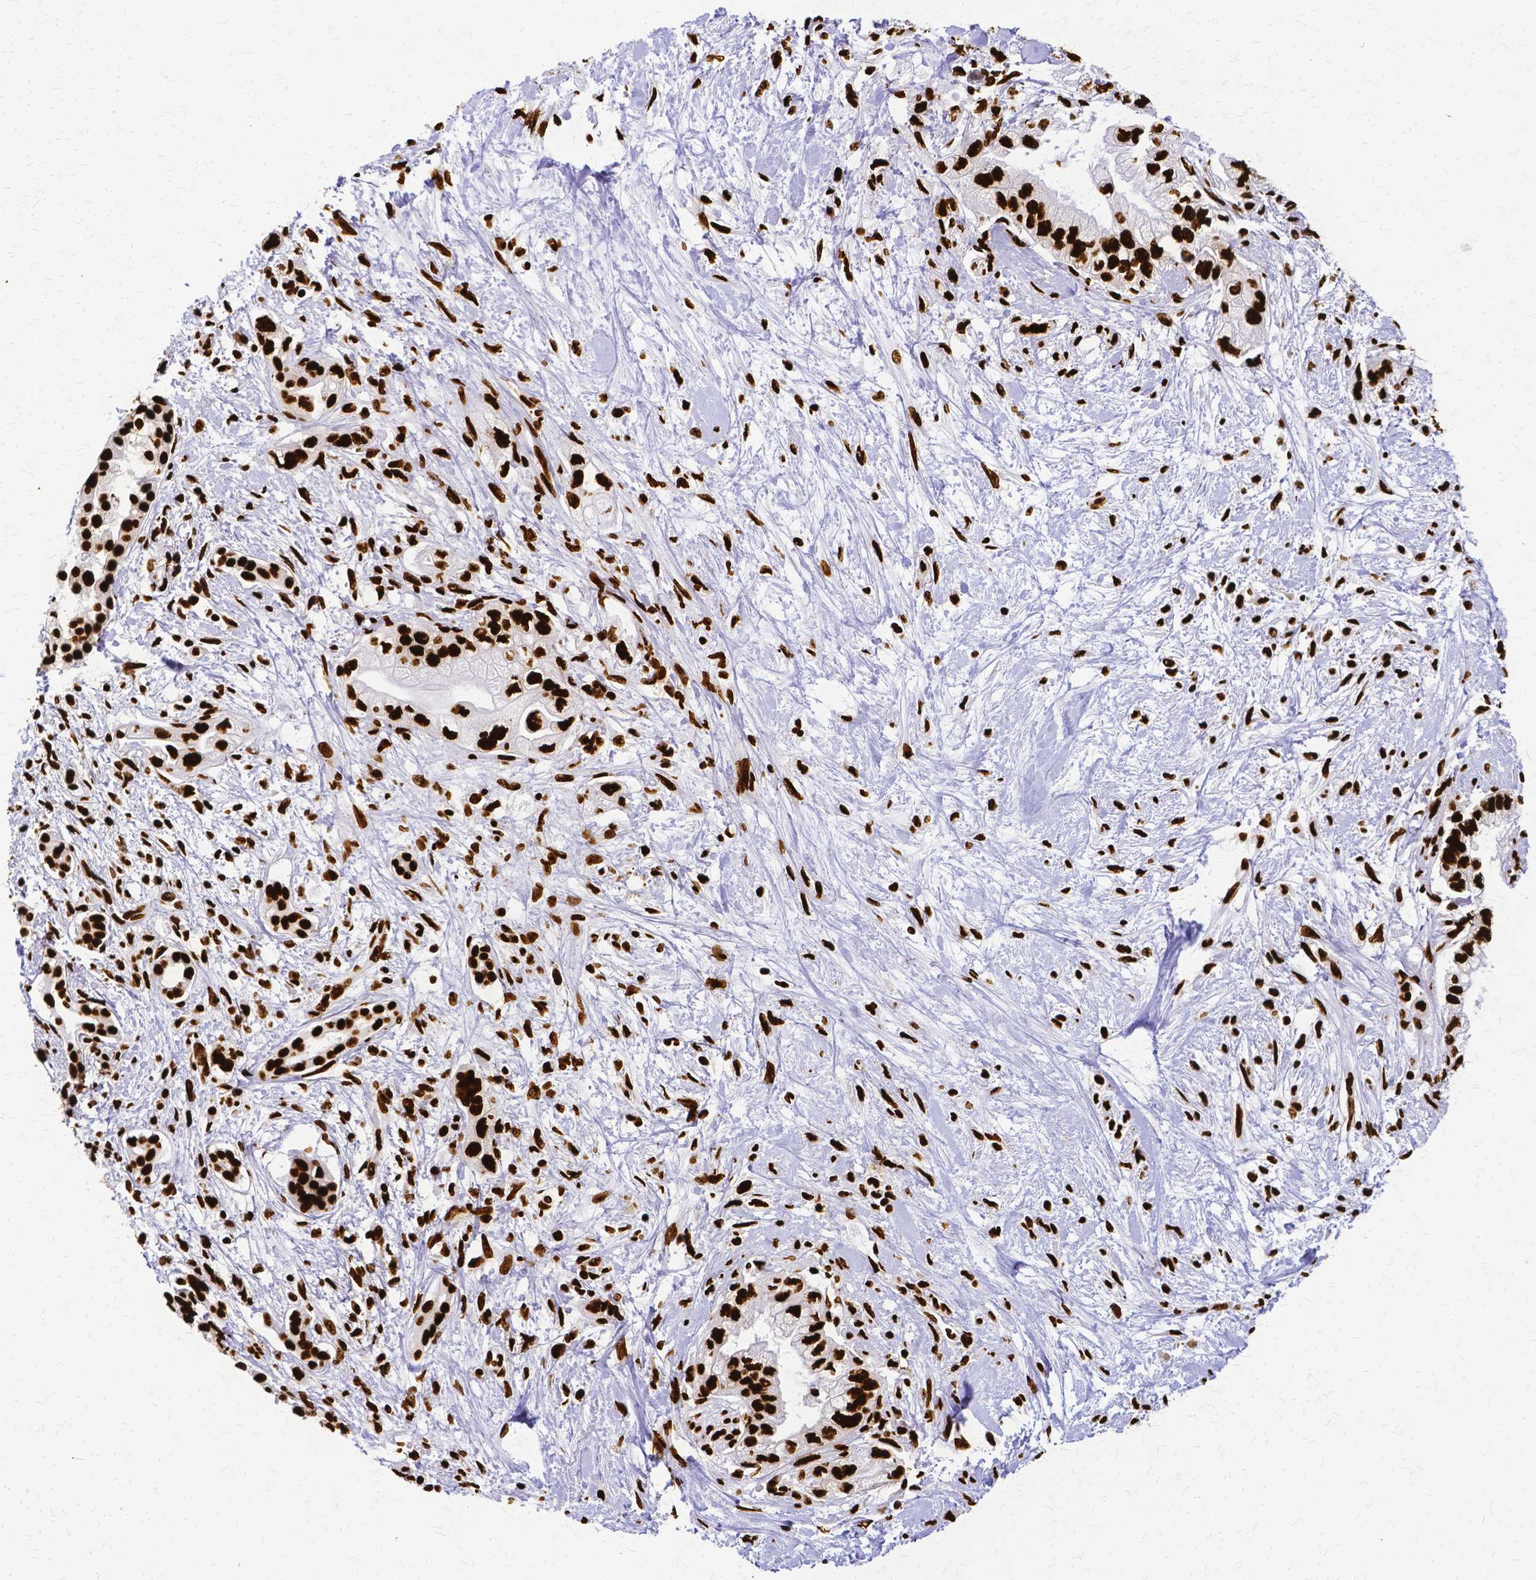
{"staining": {"intensity": "strong", "quantity": ">75%", "location": "nuclear"}, "tissue": "pancreatic cancer", "cell_type": "Tumor cells", "image_type": "cancer", "snomed": [{"axis": "morphology", "description": "Adenocarcinoma, NOS"}, {"axis": "topography", "description": "Pancreas"}], "caption": "Tumor cells demonstrate high levels of strong nuclear expression in about >75% of cells in adenocarcinoma (pancreatic). (brown staining indicates protein expression, while blue staining denotes nuclei).", "gene": "SFPQ", "patient": {"sex": "male", "age": 70}}